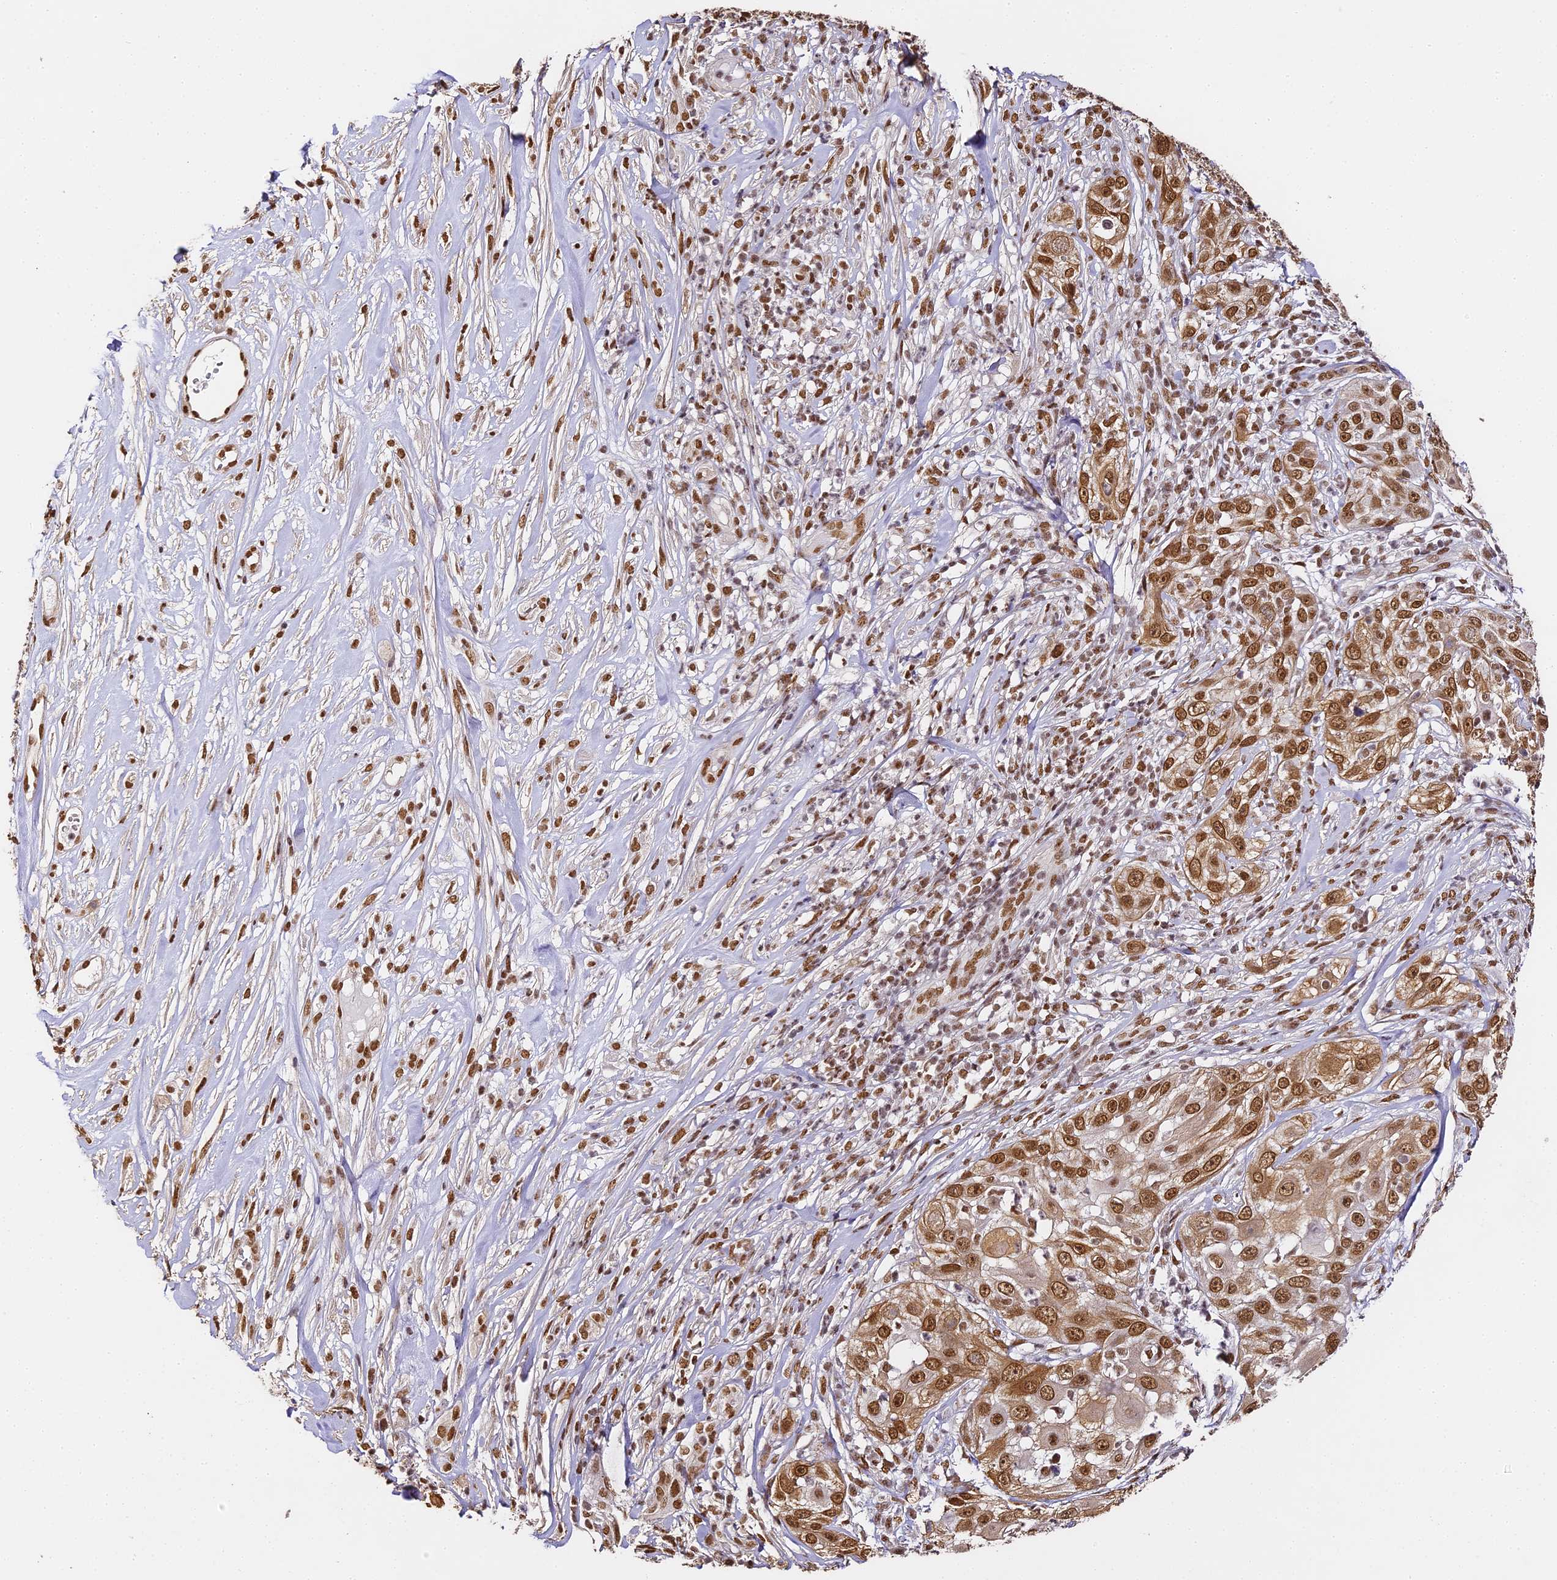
{"staining": {"intensity": "strong", "quantity": ">75%", "location": "cytoplasmic/membranous,nuclear"}, "tissue": "skin cancer", "cell_type": "Tumor cells", "image_type": "cancer", "snomed": [{"axis": "morphology", "description": "Squamous cell carcinoma, NOS"}, {"axis": "topography", "description": "Skin"}], "caption": "DAB (3,3'-diaminobenzidine) immunohistochemical staining of skin squamous cell carcinoma reveals strong cytoplasmic/membranous and nuclear protein staining in about >75% of tumor cells. The staining is performed using DAB brown chromogen to label protein expression. The nuclei are counter-stained blue using hematoxylin.", "gene": "HNRNPA1", "patient": {"sex": "female", "age": 44}}